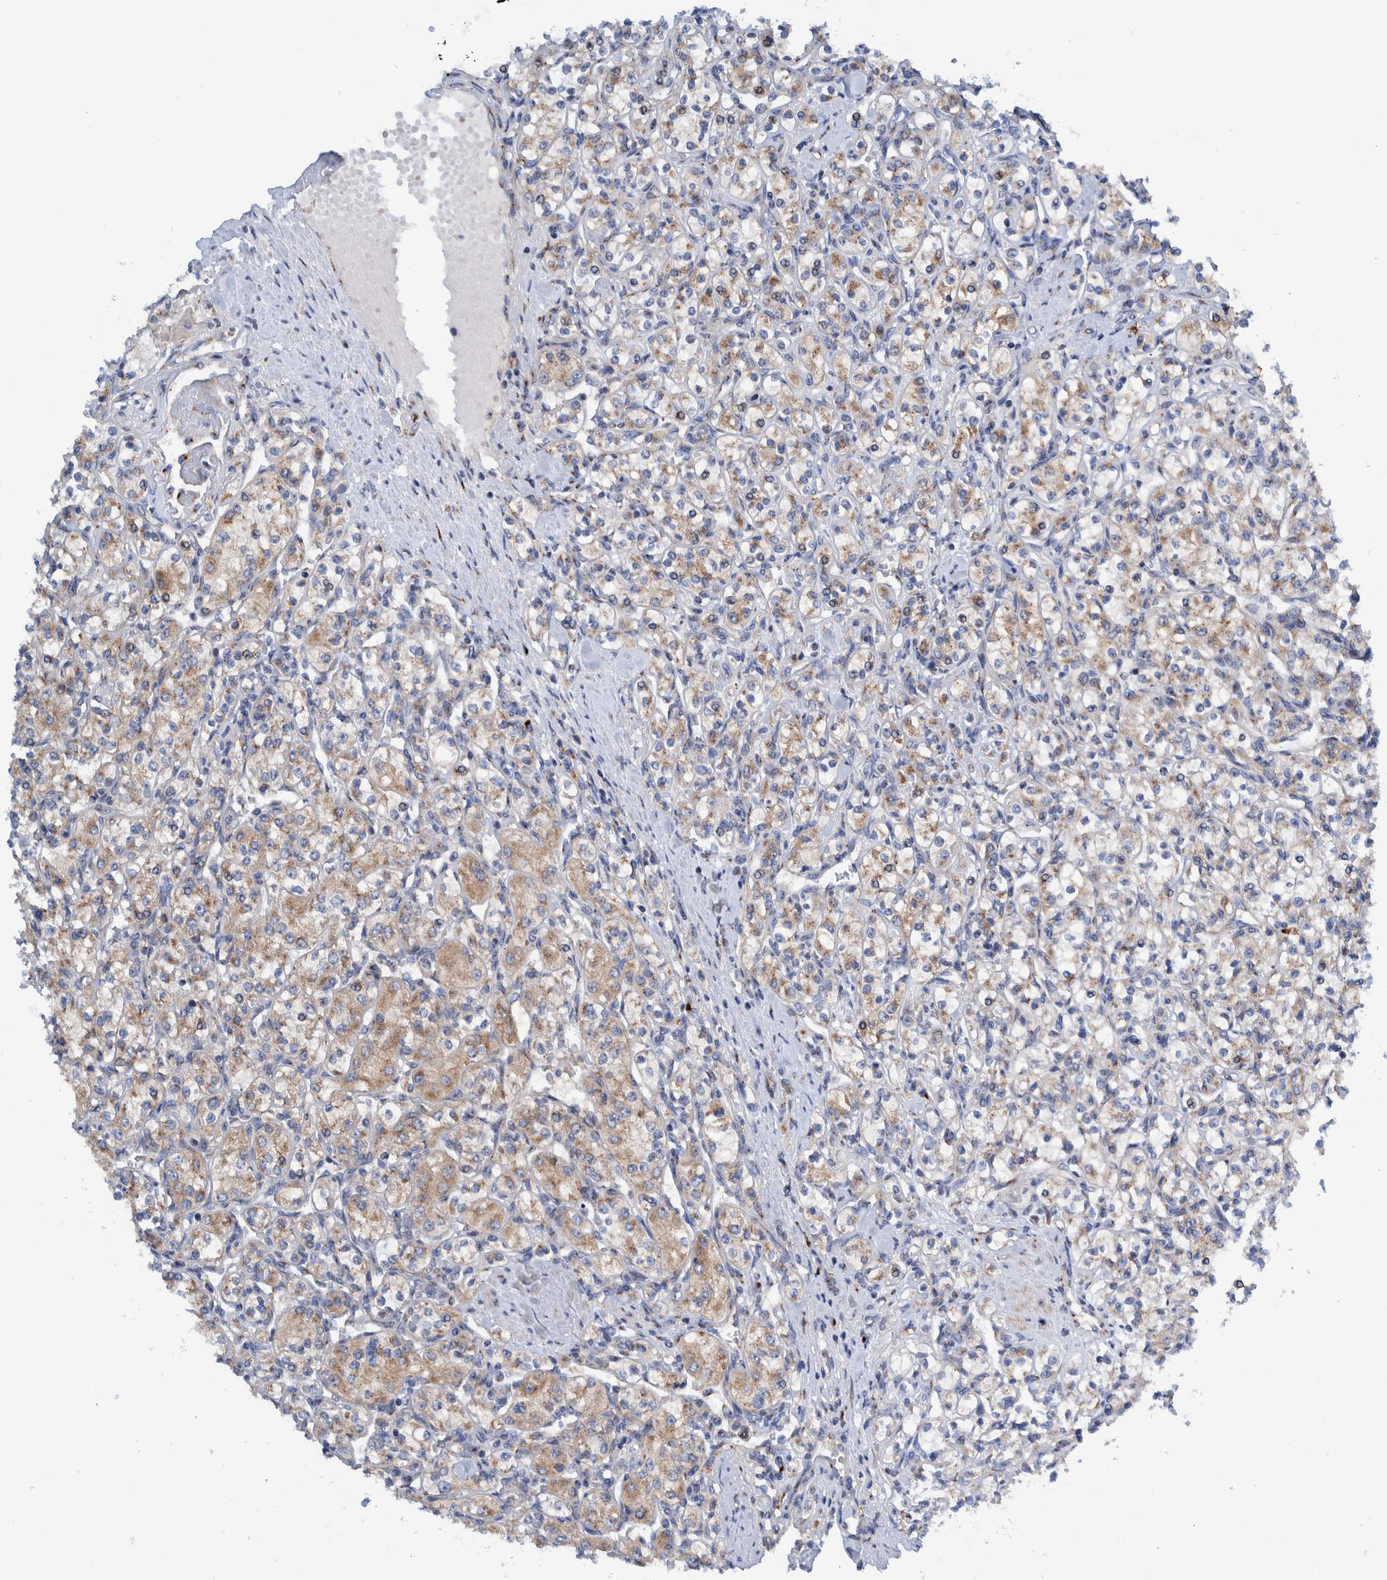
{"staining": {"intensity": "weak", "quantity": "25%-75%", "location": "cytoplasmic/membranous"}, "tissue": "renal cancer", "cell_type": "Tumor cells", "image_type": "cancer", "snomed": [{"axis": "morphology", "description": "Adenocarcinoma, NOS"}, {"axis": "topography", "description": "Kidney"}], "caption": "Immunohistochemical staining of renal cancer (adenocarcinoma) reveals low levels of weak cytoplasmic/membranous protein positivity in about 25%-75% of tumor cells.", "gene": "TRIM58", "patient": {"sex": "male", "age": 77}}